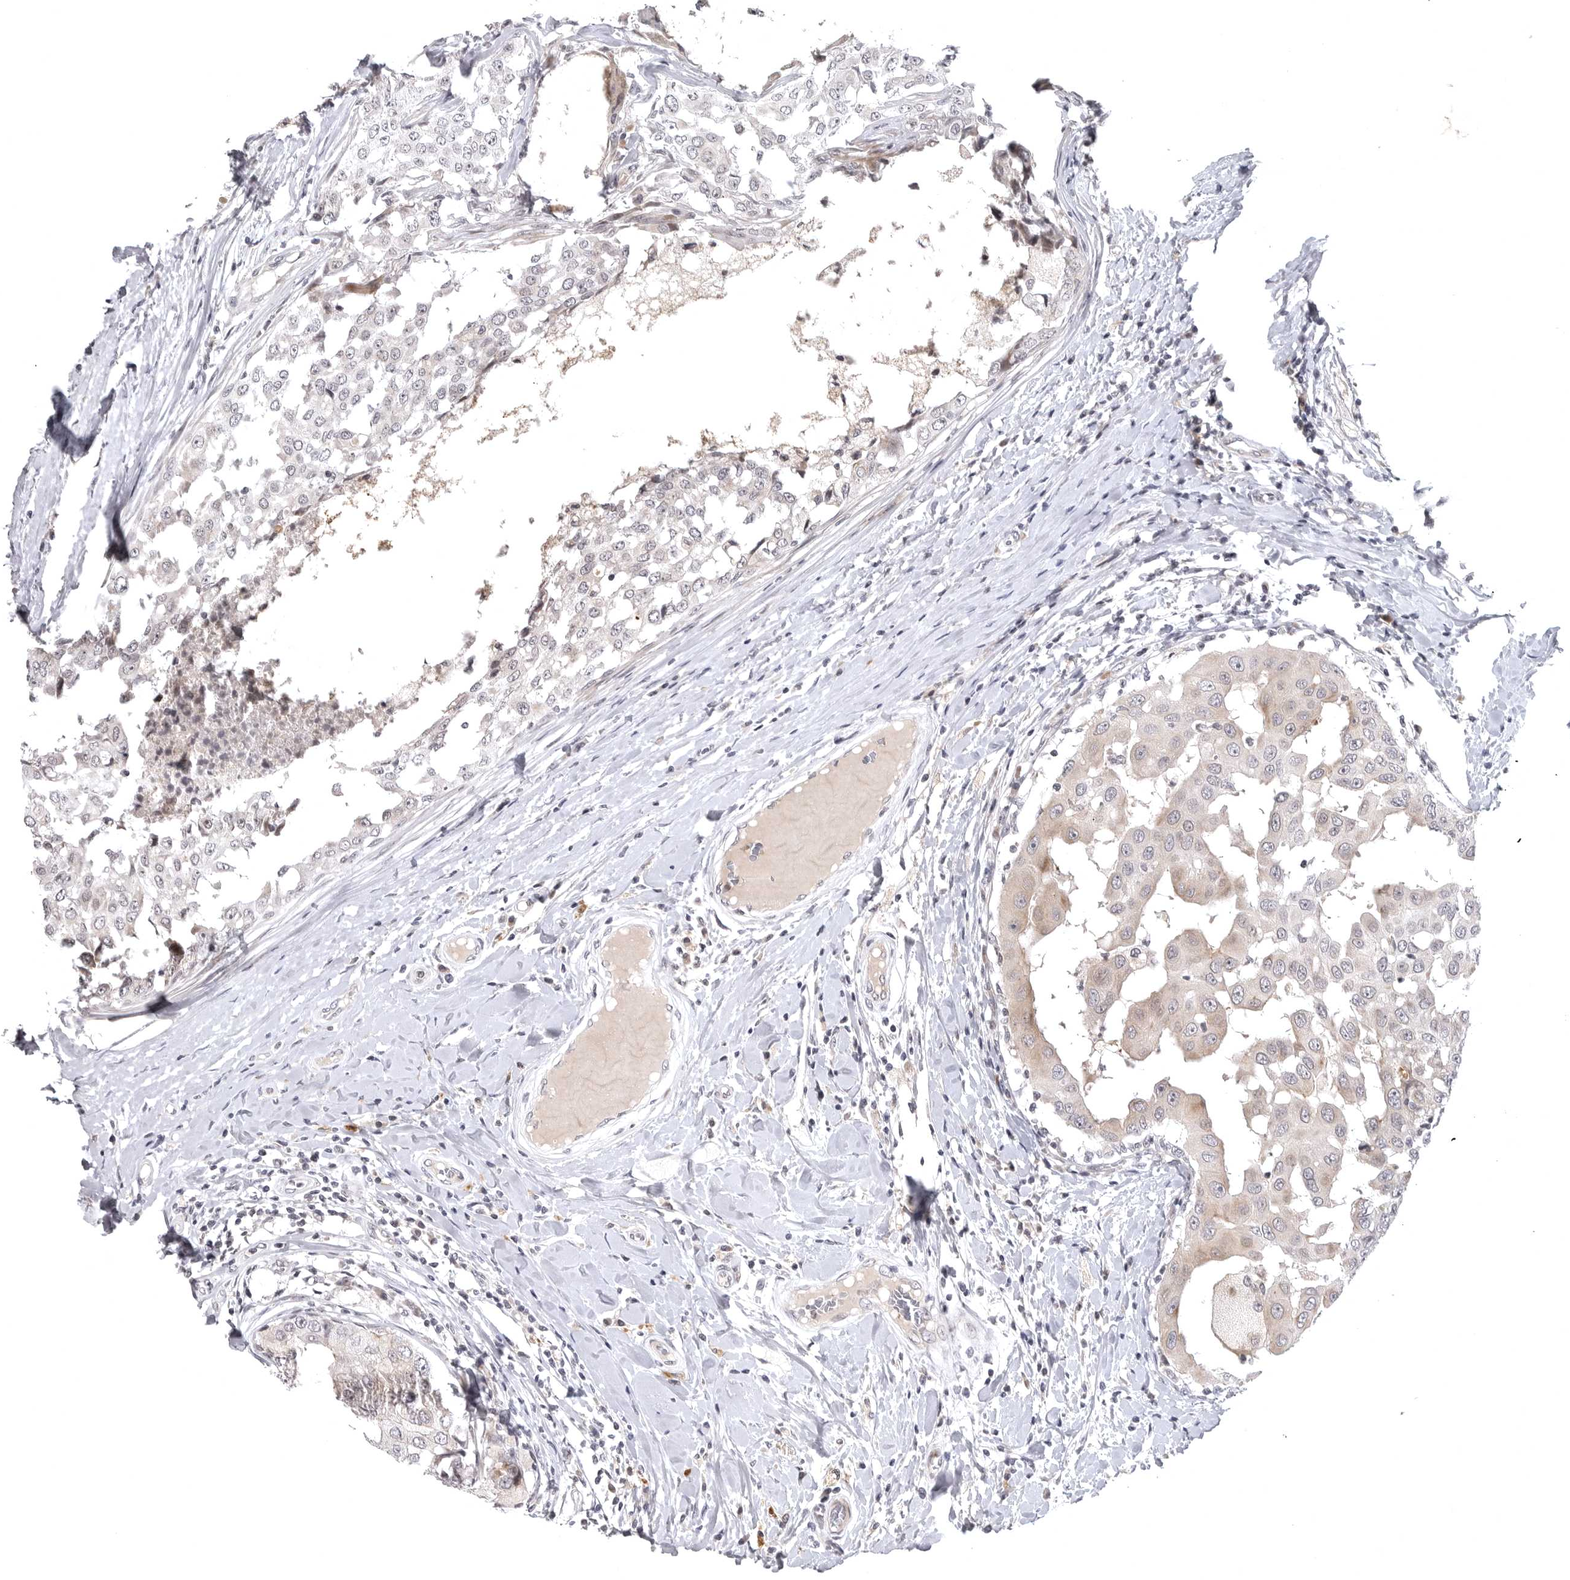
{"staining": {"intensity": "weak", "quantity": "<25%", "location": "cytoplasmic/membranous"}, "tissue": "breast cancer", "cell_type": "Tumor cells", "image_type": "cancer", "snomed": [{"axis": "morphology", "description": "Duct carcinoma"}, {"axis": "topography", "description": "Breast"}], "caption": "Tumor cells are negative for brown protein staining in breast intraductal carcinoma. The staining is performed using DAB brown chromogen with nuclei counter-stained in using hematoxylin.", "gene": "CD300LD", "patient": {"sex": "female", "age": 27}}